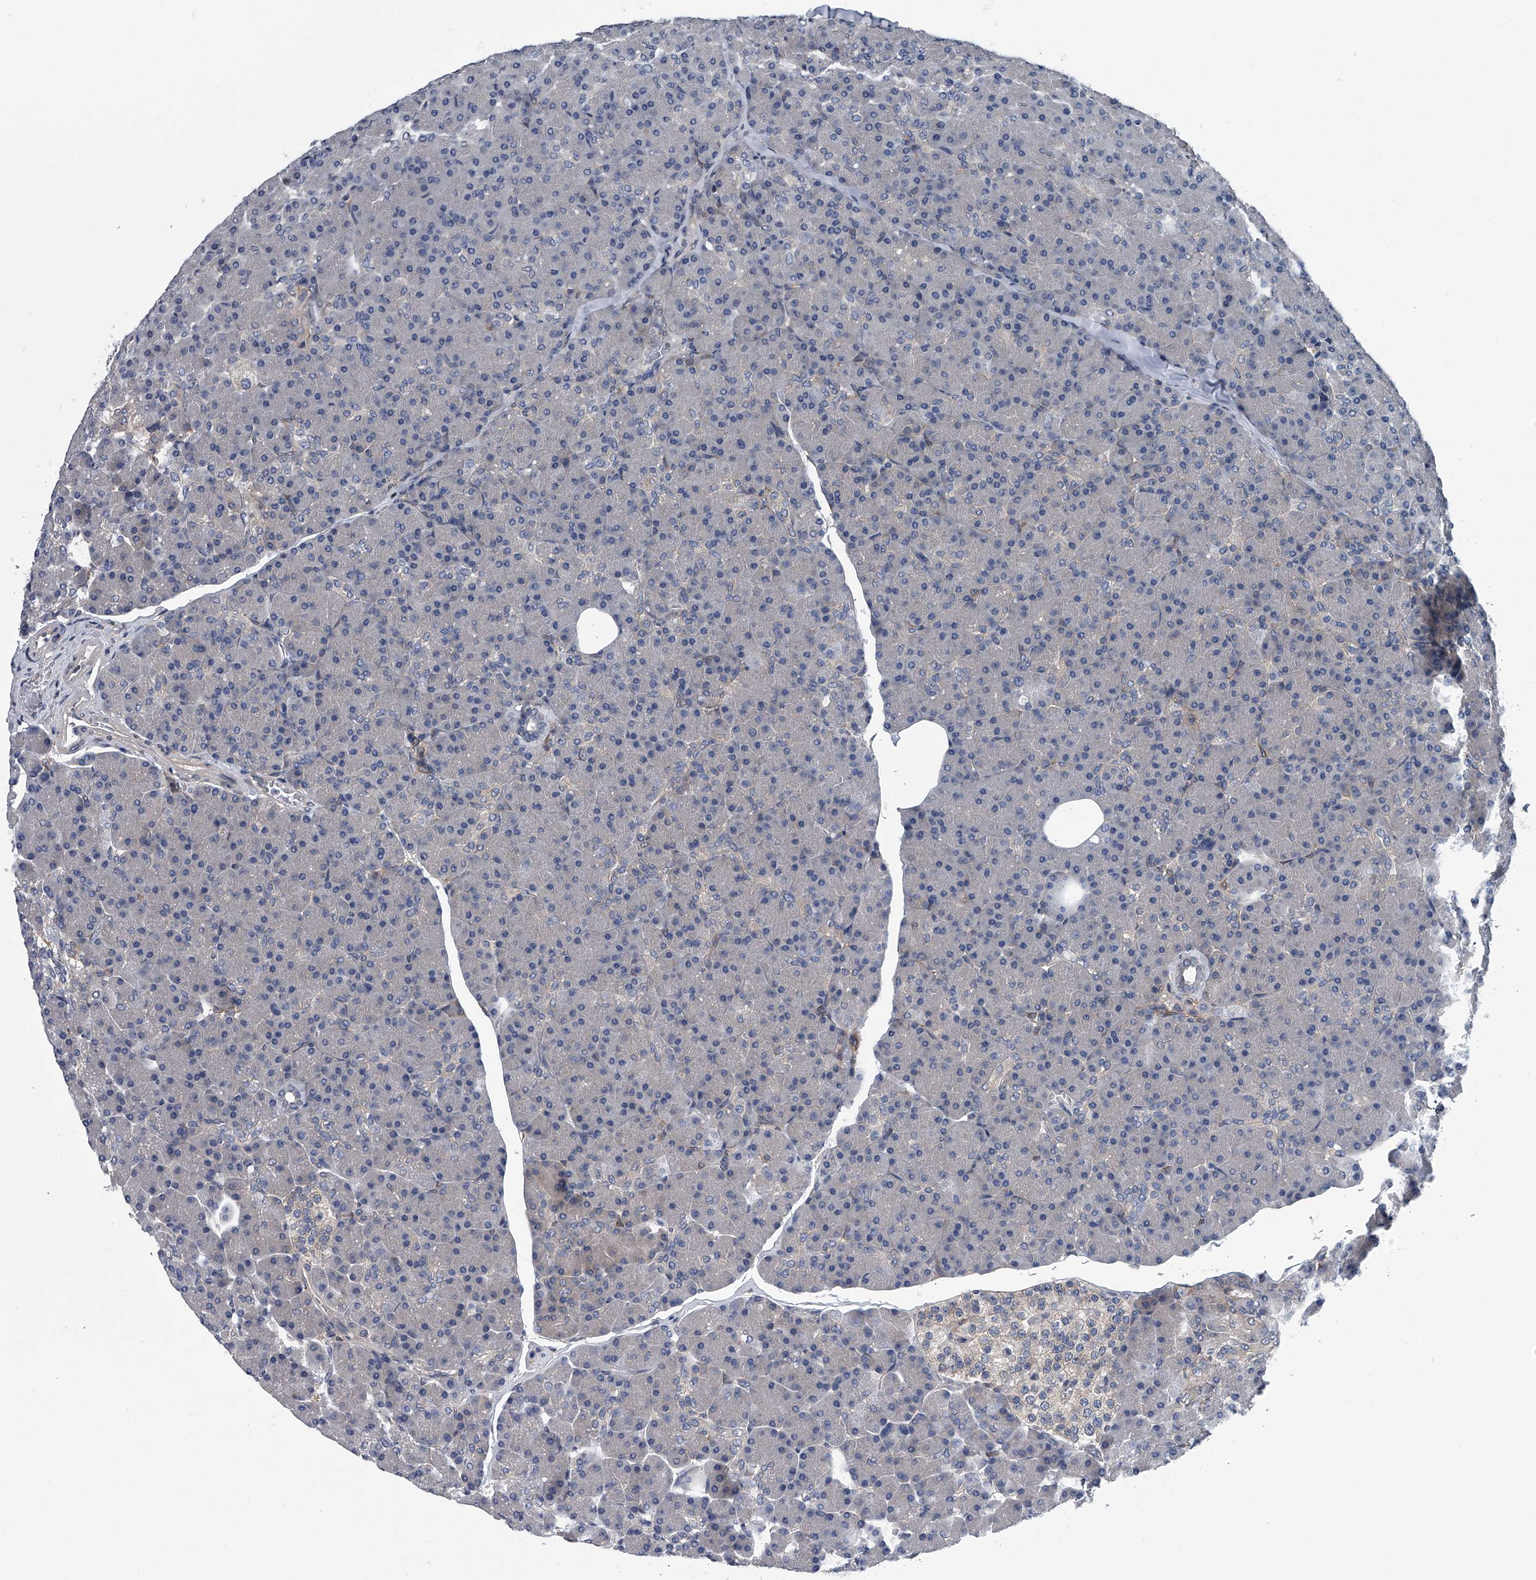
{"staining": {"intensity": "weak", "quantity": "<25%", "location": "cytoplasmic/membranous"}, "tissue": "pancreas", "cell_type": "Exocrine glandular cells", "image_type": "normal", "snomed": [{"axis": "morphology", "description": "Normal tissue, NOS"}, {"axis": "topography", "description": "Pancreas"}], "caption": "Exocrine glandular cells show no significant expression in unremarkable pancreas. Nuclei are stained in blue.", "gene": "PPP2R5D", "patient": {"sex": "female", "age": 43}}